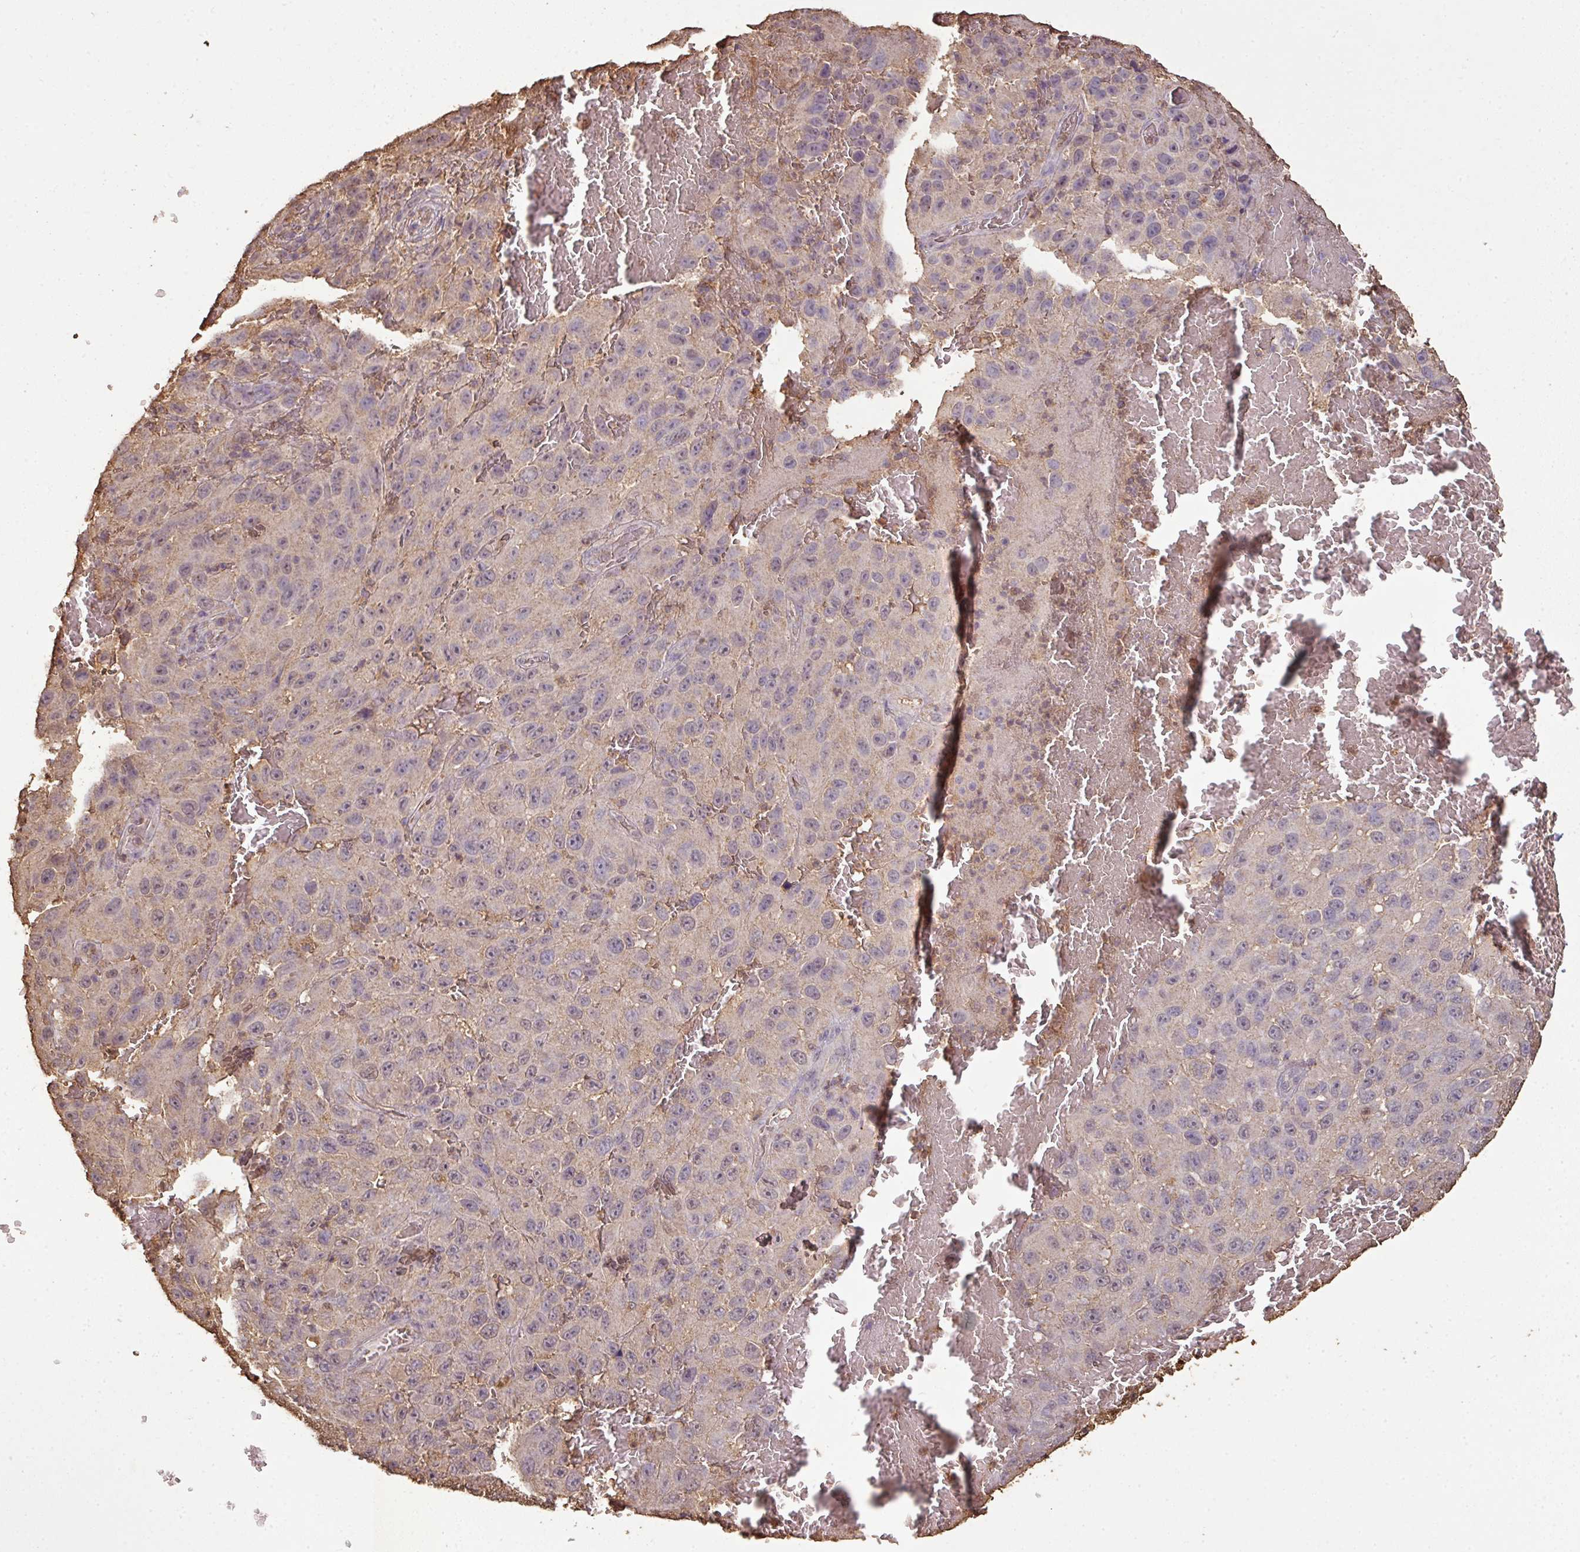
{"staining": {"intensity": "weak", "quantity": "25%-75%", "location": "cytoplasmic/membranous"}, "tissue": "melanoma", "cell_type": "Tumor cells", "image_type": "cancer", "snomed": [{"axis": "morphology", "description": "Normal tissue, NOS"}, {"axis": "morphology", "description": "Malignant melanoma, NOS"}, {"axis": "topography", "description": "Skin"}], "caption": "There is low levels of weak cytoplasmic/membranous staining in tumor cells of melanoma, as demonstrated by immunohistochemical staining (brown color).", "gene": "ATAT1", "patient": {"sex": "female", "age": 96}}